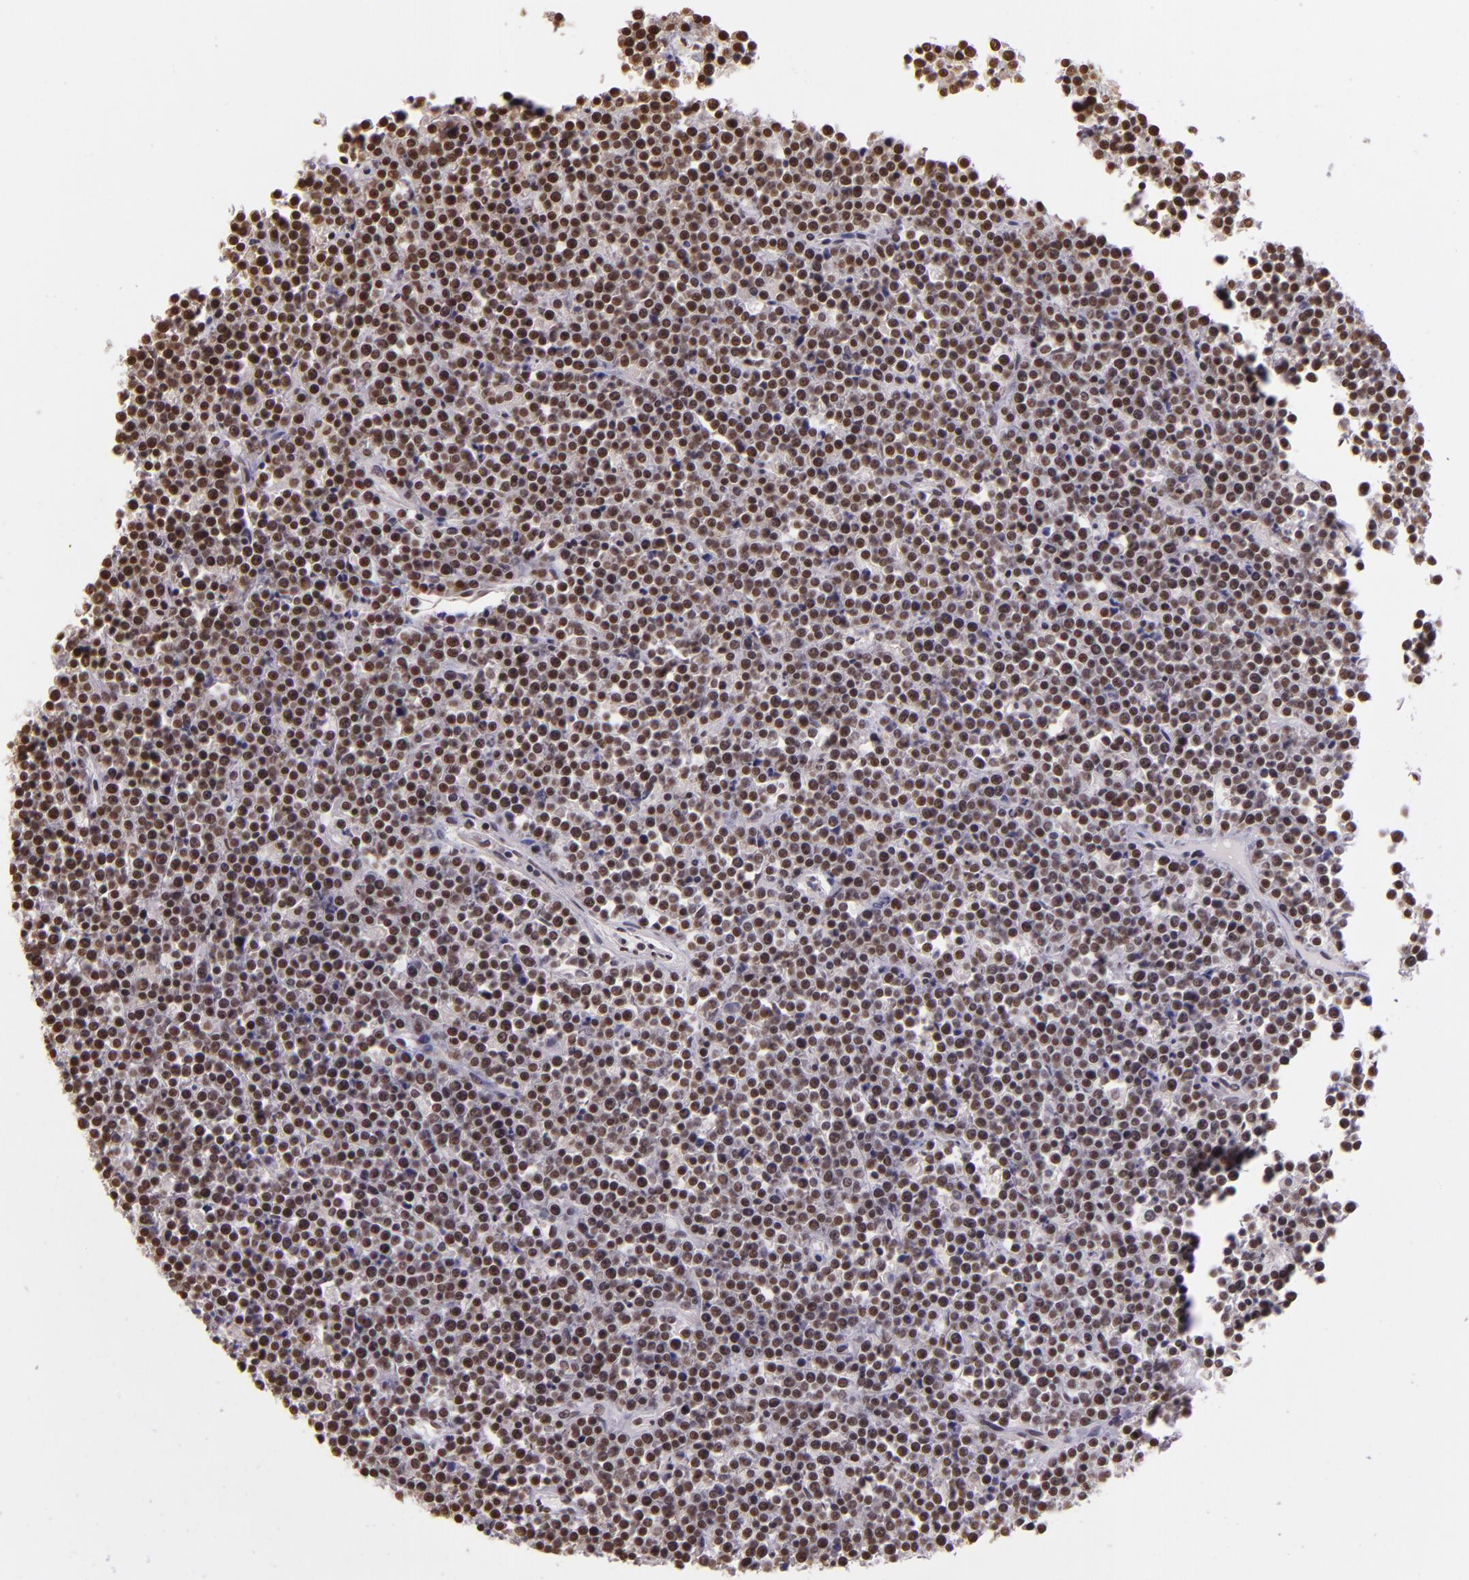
{"staining": {"intensity": "moderate", "quantity": ">75%", "location": "nuclear"}, "tissue": "lymphoma", "cell_type": "Tumor cells", "image_type": "cancer", "snomed": [{"axis": "morphology", "description": "Malignant lymphoma, non-Hodgkin's type, High grade"}, {"axis": "topography", "description": "Ovary"}], "caption": "Immunohistochemistry (IHC) of human malignant lymphoma, non-Hodgkin's type (high-grade) reveals medium levels of moderate nuclear staining in about >75% of tumor cells.", "gene": "USF1", "patient": {"sex": "female", "age": 56}}